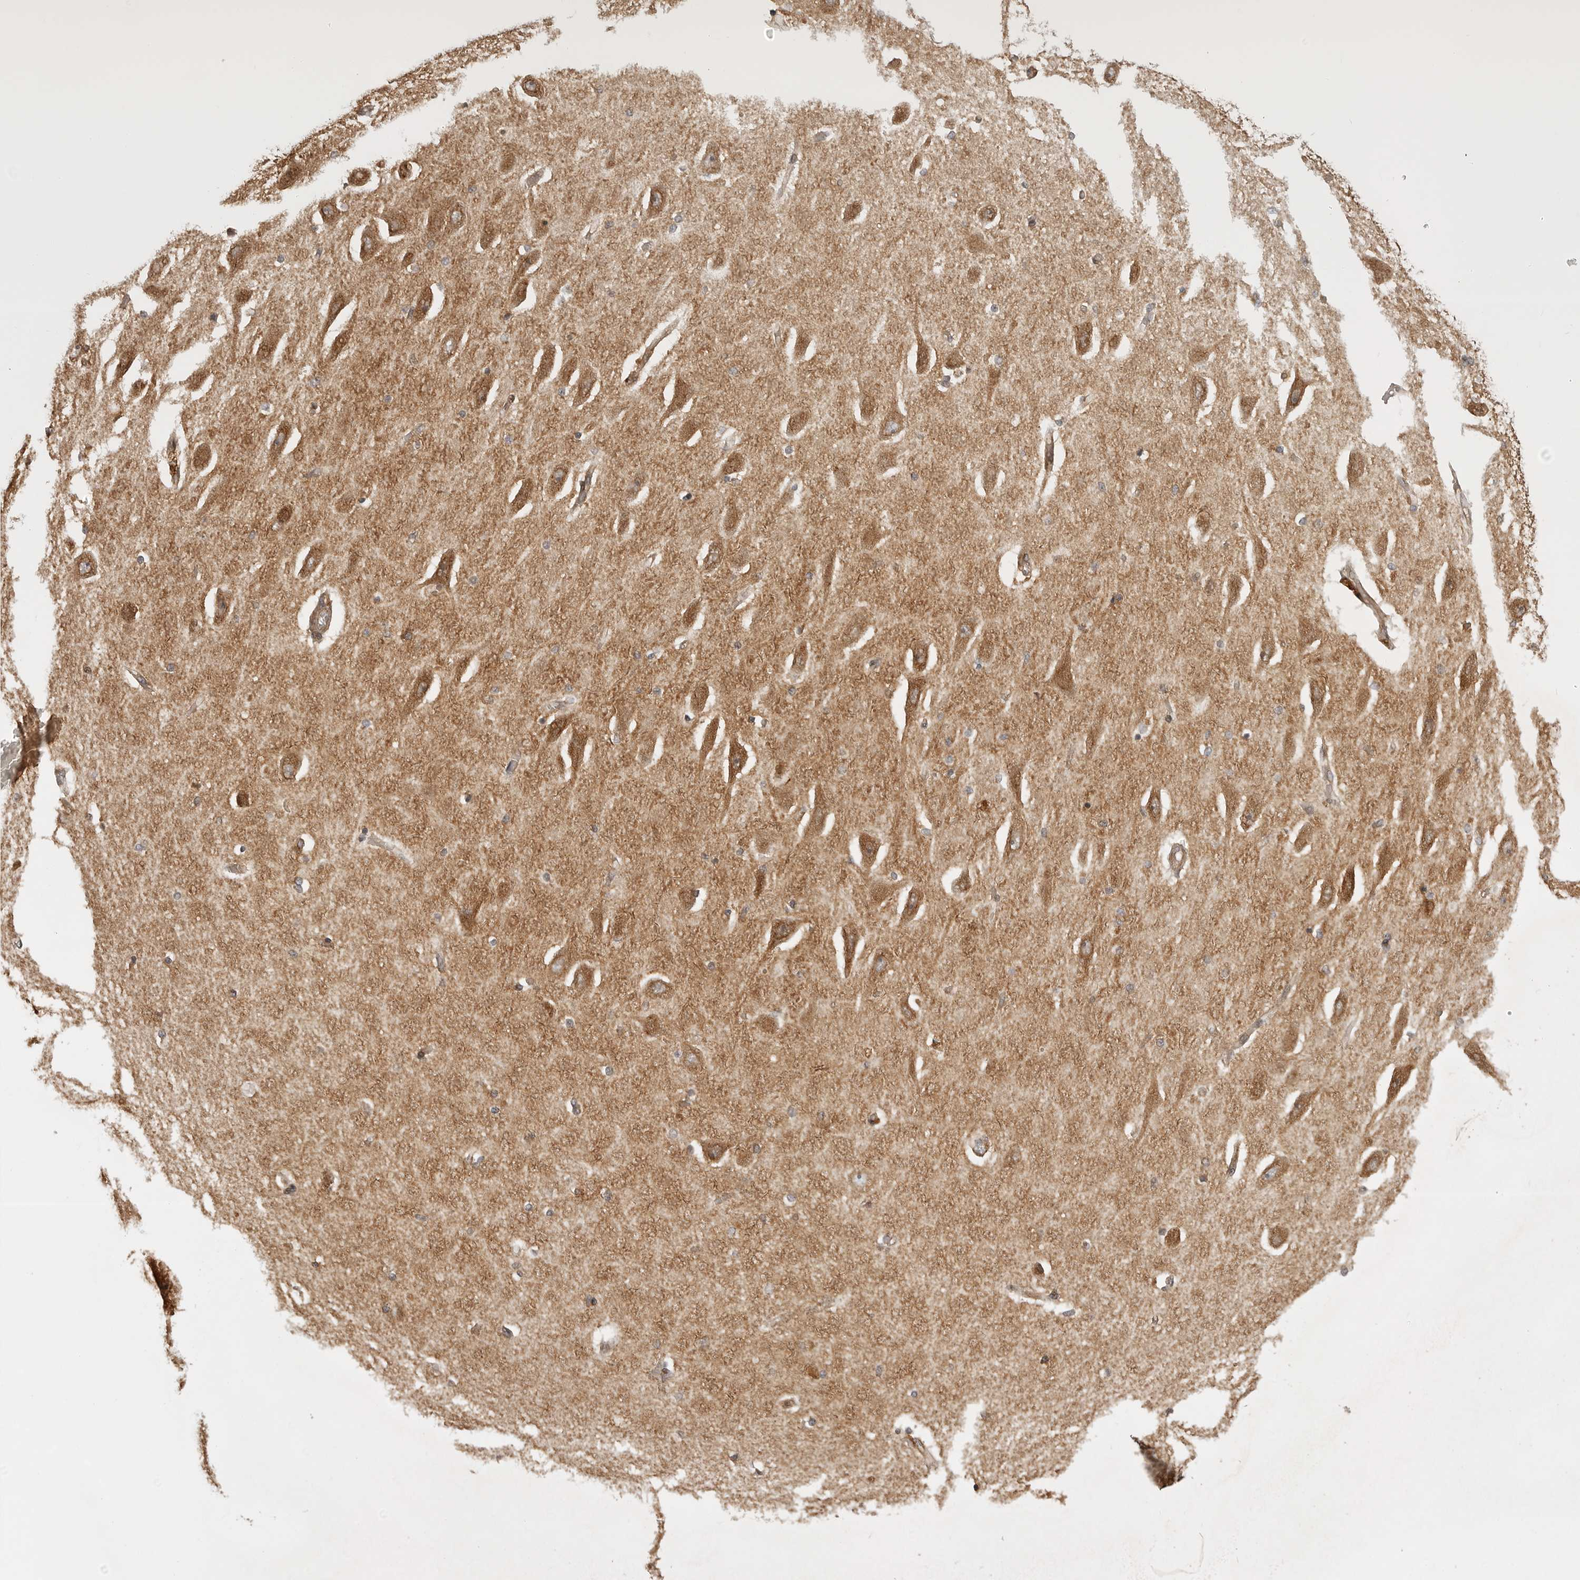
{"staining": {"intensity": "moderate", "quantity": "<25%", "location": "cytoplasmic/membranous"}, "tissue": "hippocampus", "cell_type": "Glial cells", "image_type": "normal", "snomed": [{"axis": "morphology", "description": "Normal tissue, NOS"}, {"axis": "topography", "description": "Hippocampus"}], "caption": "Glial cells exhibit moderate cytoplasmic/membranous expression in about <25% of cells in unremarkable hippocampus.", "gene": "FAT3", "patient": {"sex": "female", "age": 54}}